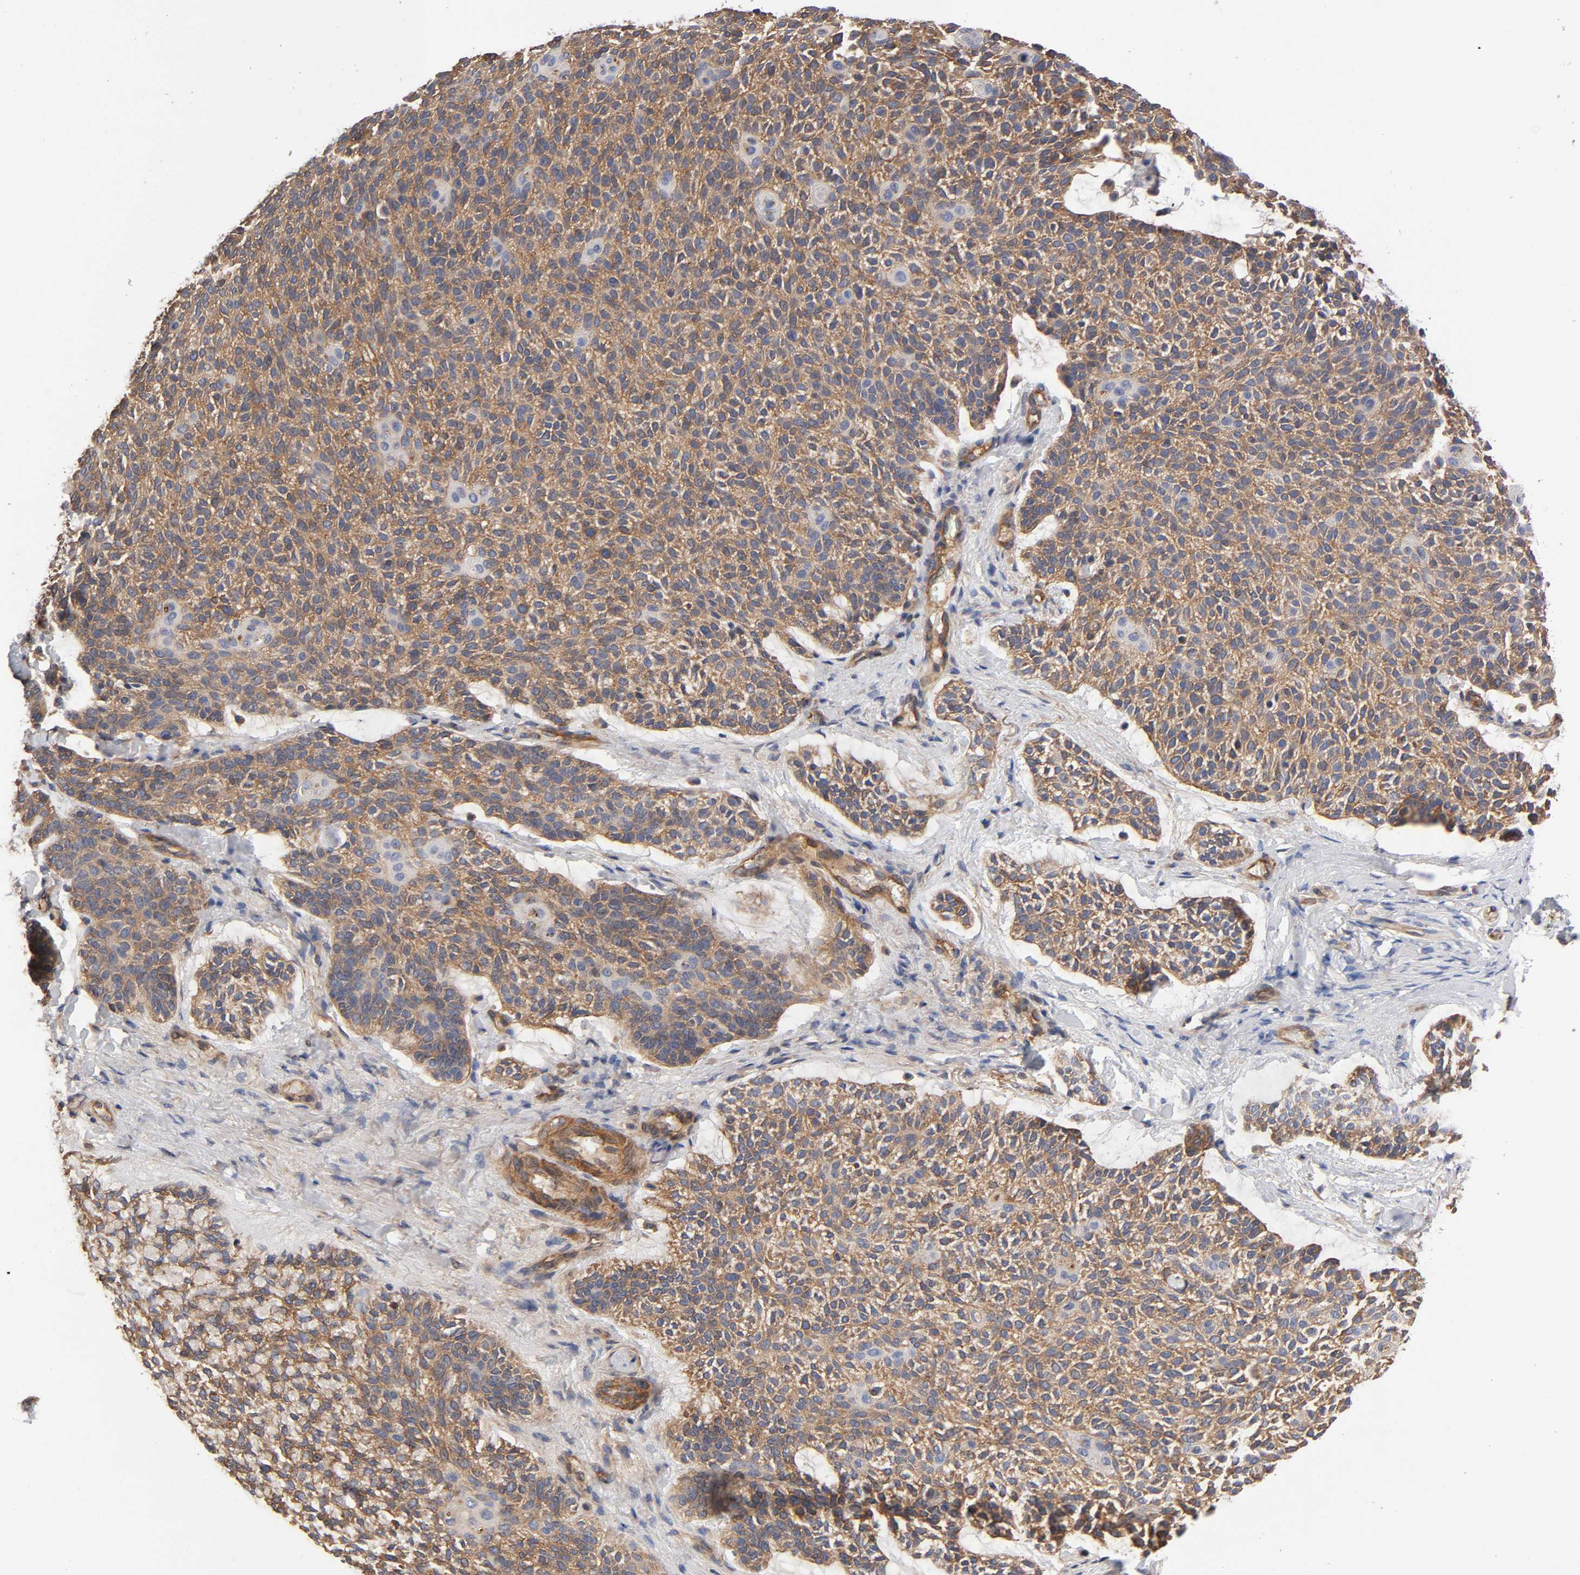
{"staining": {"intensity": "moderate", "quantity": ">75%", "location": "cytoplasmic/membranous"}, "tissue": "skin cancer", "cell_type": "Tumor cells", "image_type": "cancer", "snomed": [{"axis": "morphology", "description": "Normal tissue, NOS"}, {"axis": "morphology", "description": "Basal cell carcinoma"}, {"axis": "topography", "description": "Skin"}], "caption": "Tumor cells demonstrate moderate cytoplasmic/membranous expression in approximately >75% of cells in skin cancer.", "gene": "LAMTOR2", "patient": {"sex": "female", "age": 70}}